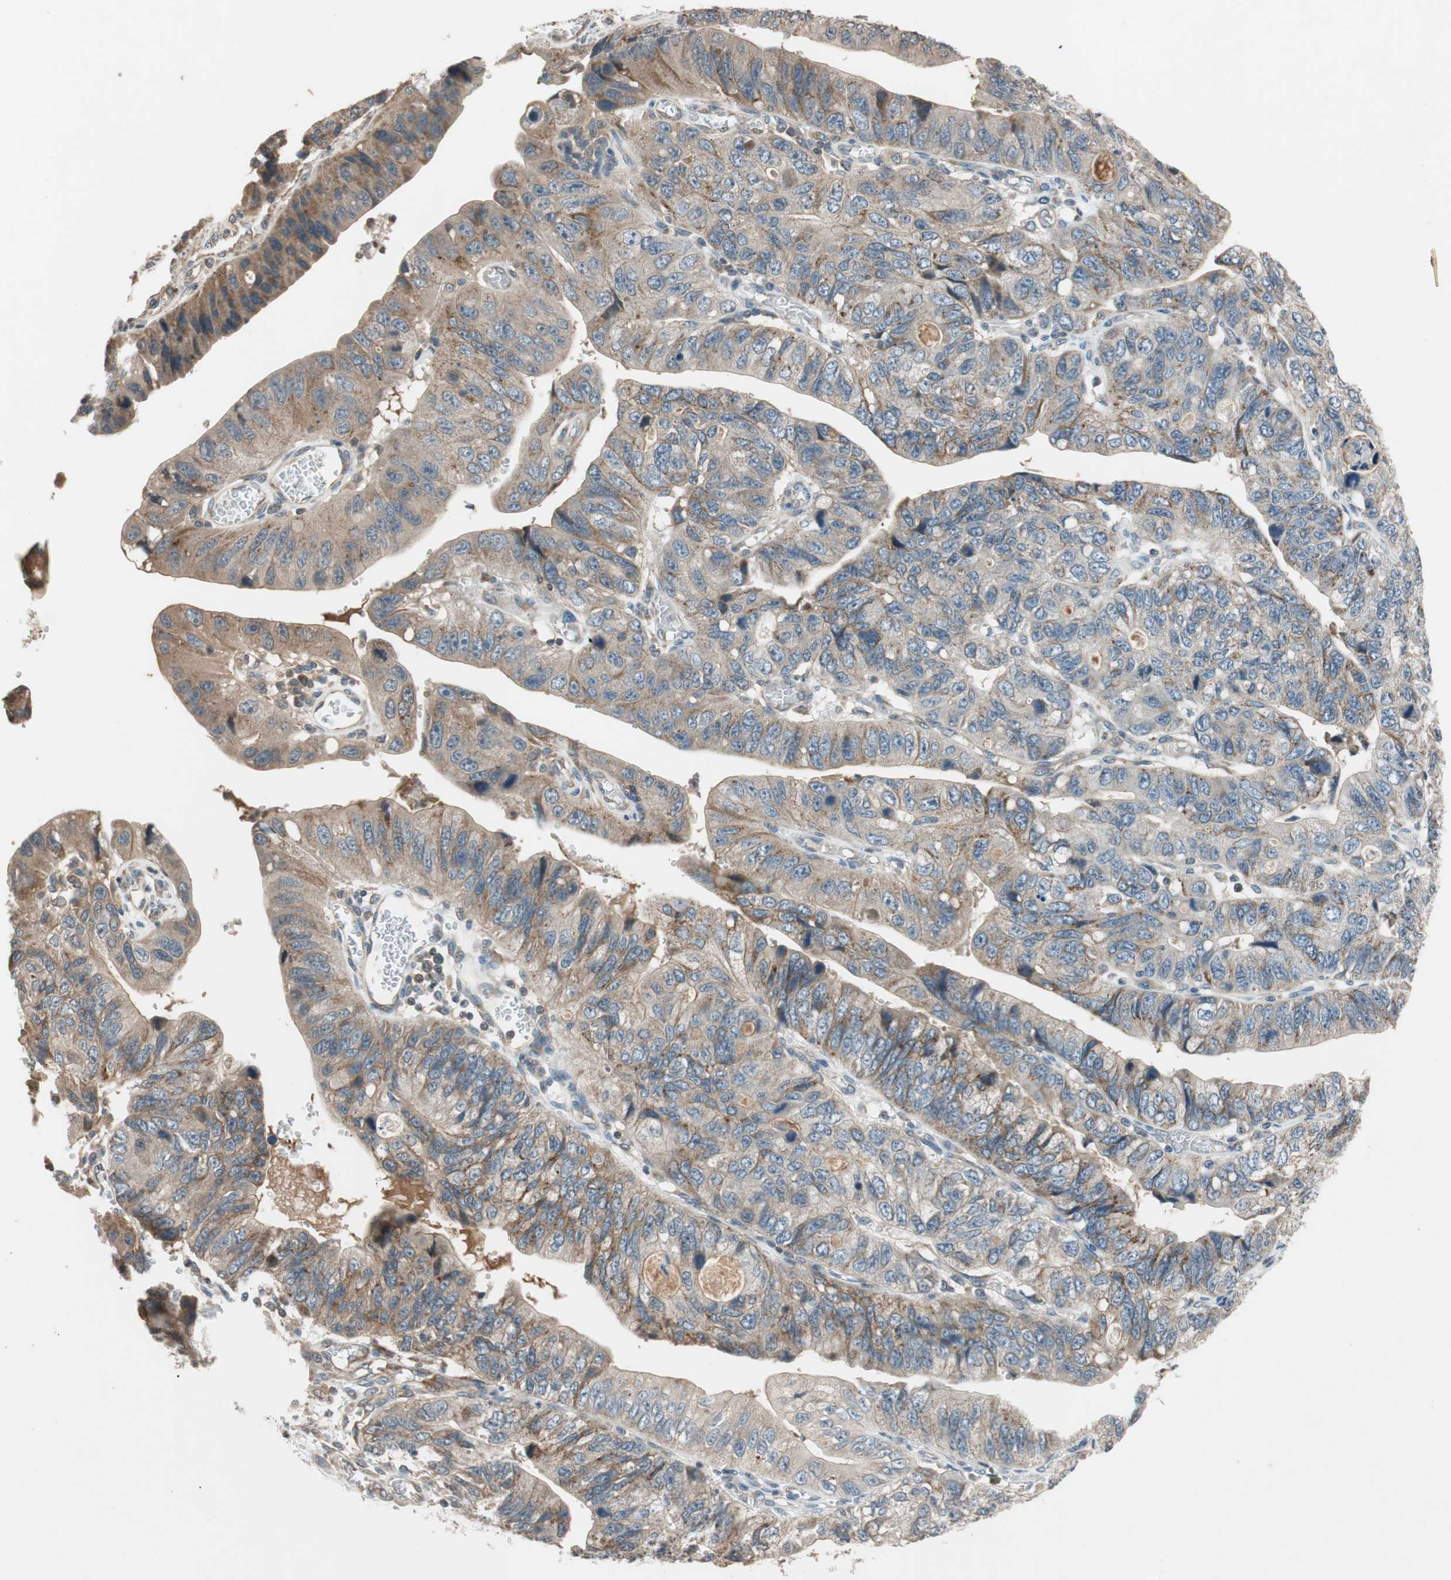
{"staining": {"intensity": "moderate", "quantity": ">75%", "location": "cytoplasmic/membranous"}, "tissue": "stomach cancer", "cell_type": "Tumor cells", "image_type": "cancer", "snomed": [{"axis": "morphology", "description": "Adenocarcinoma, NOS"}, {"axis": "topography", "description": "Stomach"}], "caption": "Immunohistochemistry of stomach adenocarcinoma reveals medium levels of moderate cytoplasmic/membranous positivity in approximately >75% of tumor cells.", "gene": "GCLM", "patient": {"sex": "male", "age": 59}}